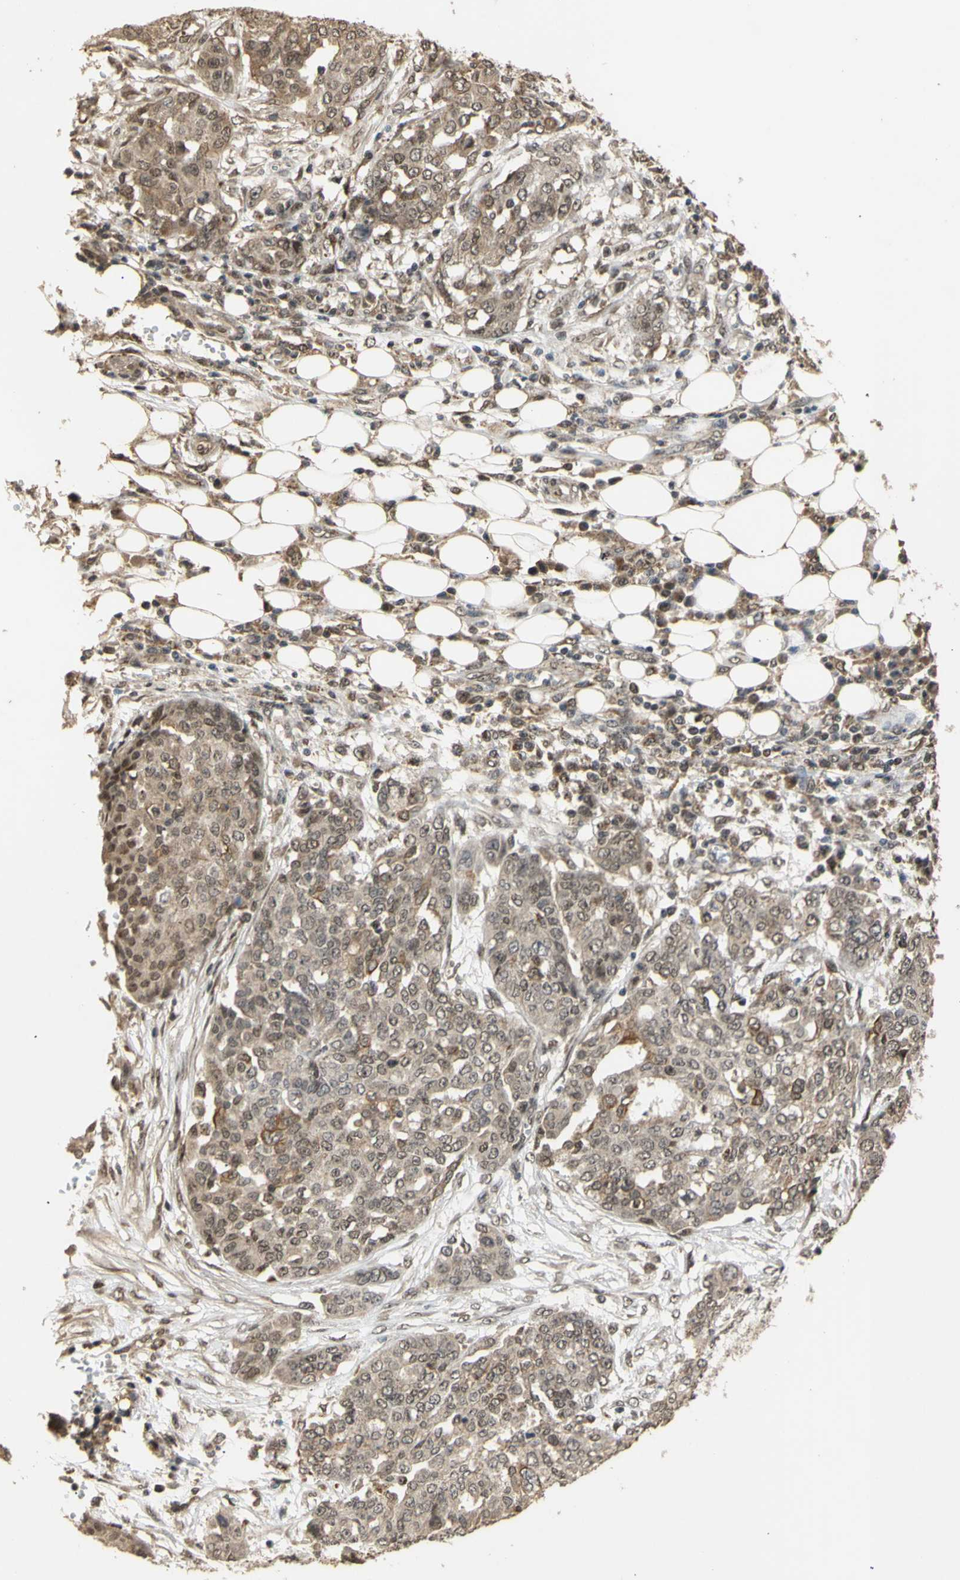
{"staining": {"intensity": "weak", "quantity": ">75%", "location": "cytoplasmic/membranous,nuclear"}, "tissue": "ovarian cancer", "cell_type": "Tumor cells", "image_type": "cancer", "snomed": [{"axis": "morphology", "description": "Cystadenocarcinoma, serous, NOS"}, {"axis": "topography", "description": "Soft tissue"}, {"axis": "topography", "description": "Ovary"}], "caption": "High-power microscopy captured an IHC photomicrograph of serous cystadenocarcinoma (ovarian), revealing weak cytoplasmic/membranous and nuclear staining in approximately >75% of tumor cells.", "gene": "GTF2E2", "patient": {"sex": "female", "age": 57}}